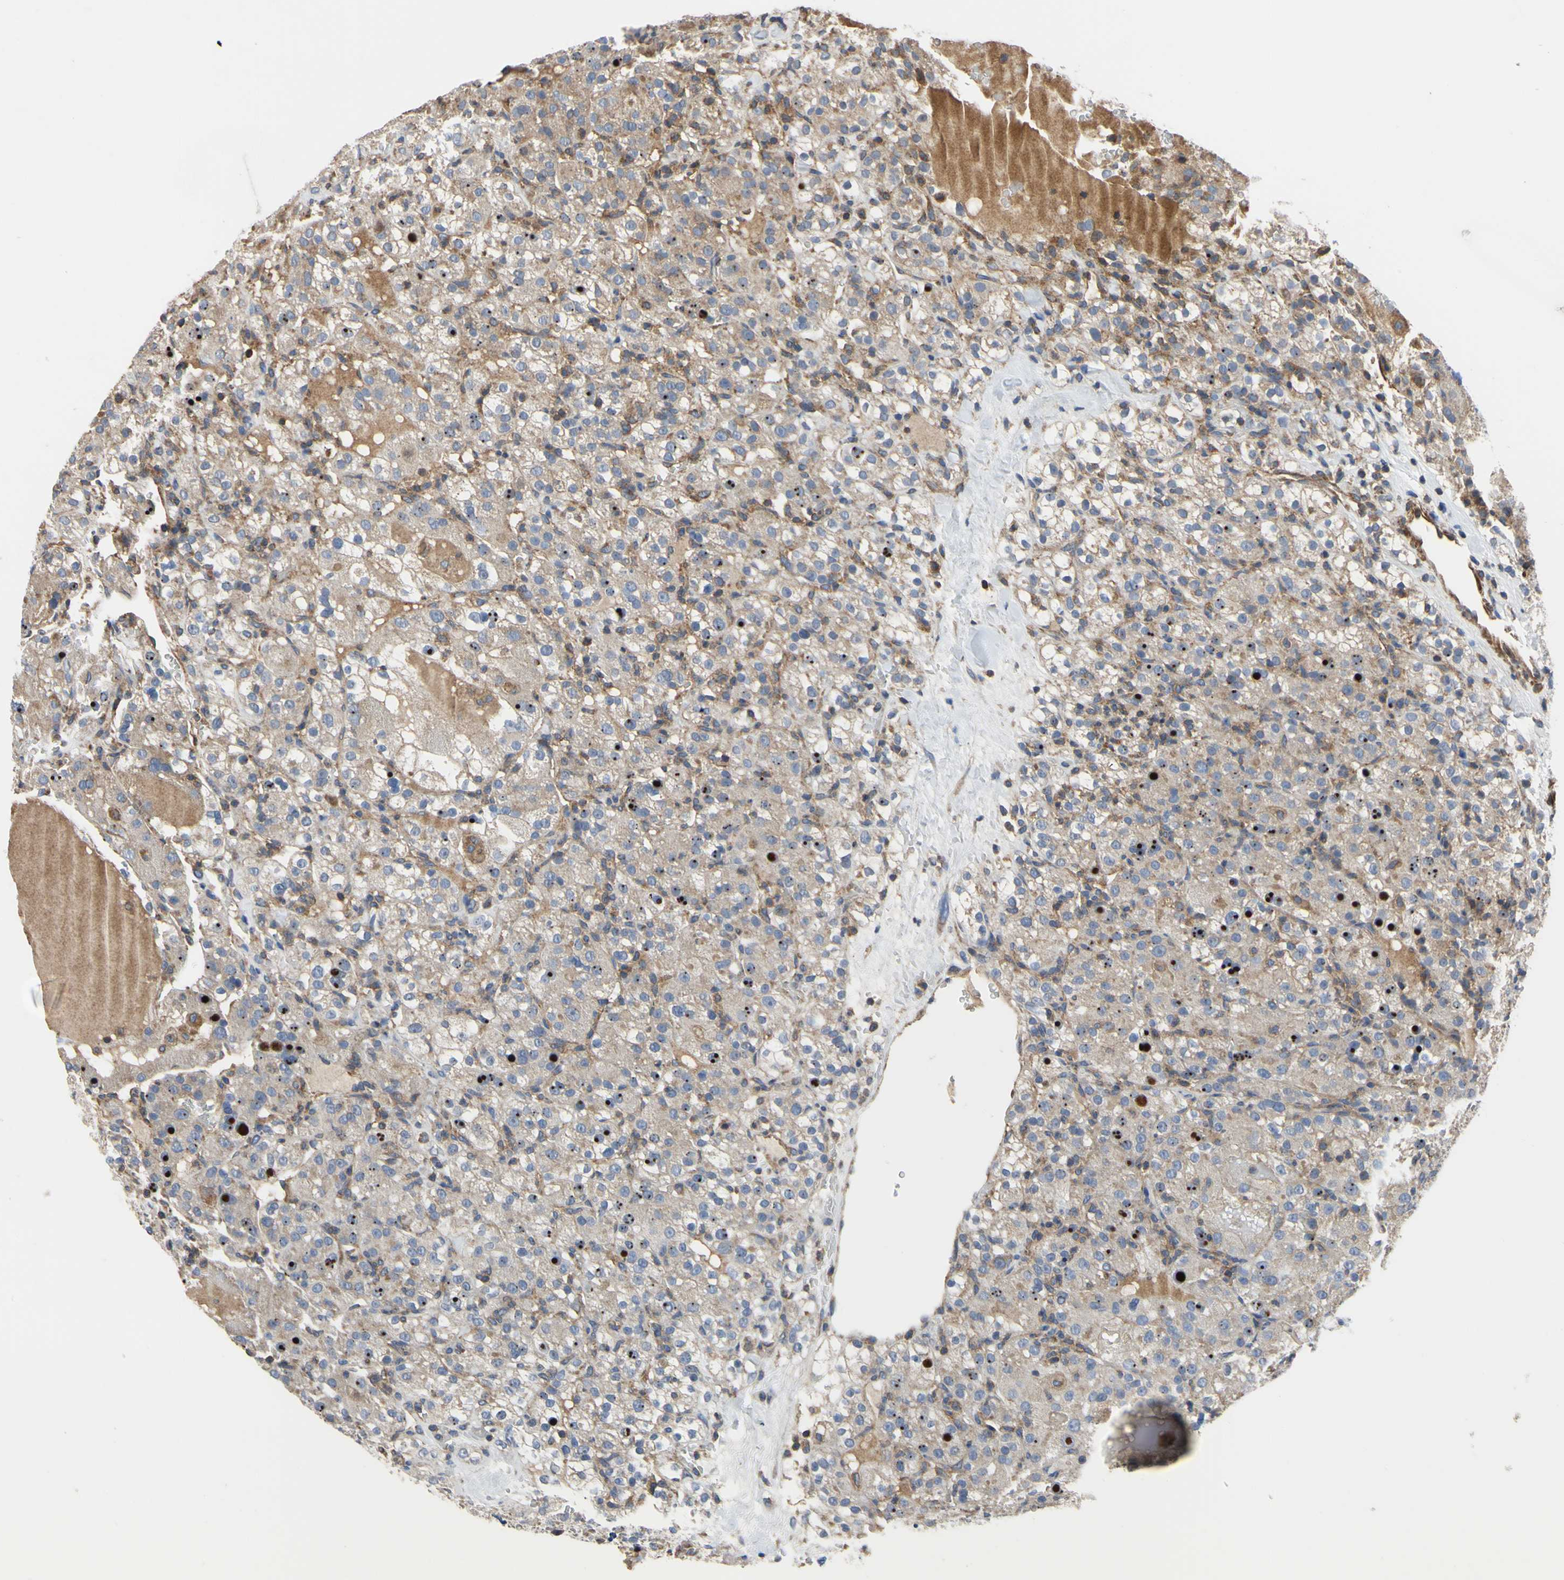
{"staining": {"intensity": "weak", "quantity": ">75%", "location": "cytoplasmic/membranous"}, "tissue": "renal cancer", "cell_type": "Tumor cells", "image_type": "cancer", "snomed": [{"axis": "morphology", "description": "Normal tissue, NOS"}, {"axis": "morphology", "description": "Adenocarcinoma, NOS"}, {"axis": "topography", "description": "Kidney"}], "caption": "About >75% of tumor cells in adenocarcinoma (renal) display weak cytoplasmic/membranous protein expression as visualized by brown immunohistochemical staining.", "gene": "BECN1", "patient": {"sex": "male", "age": 61}}